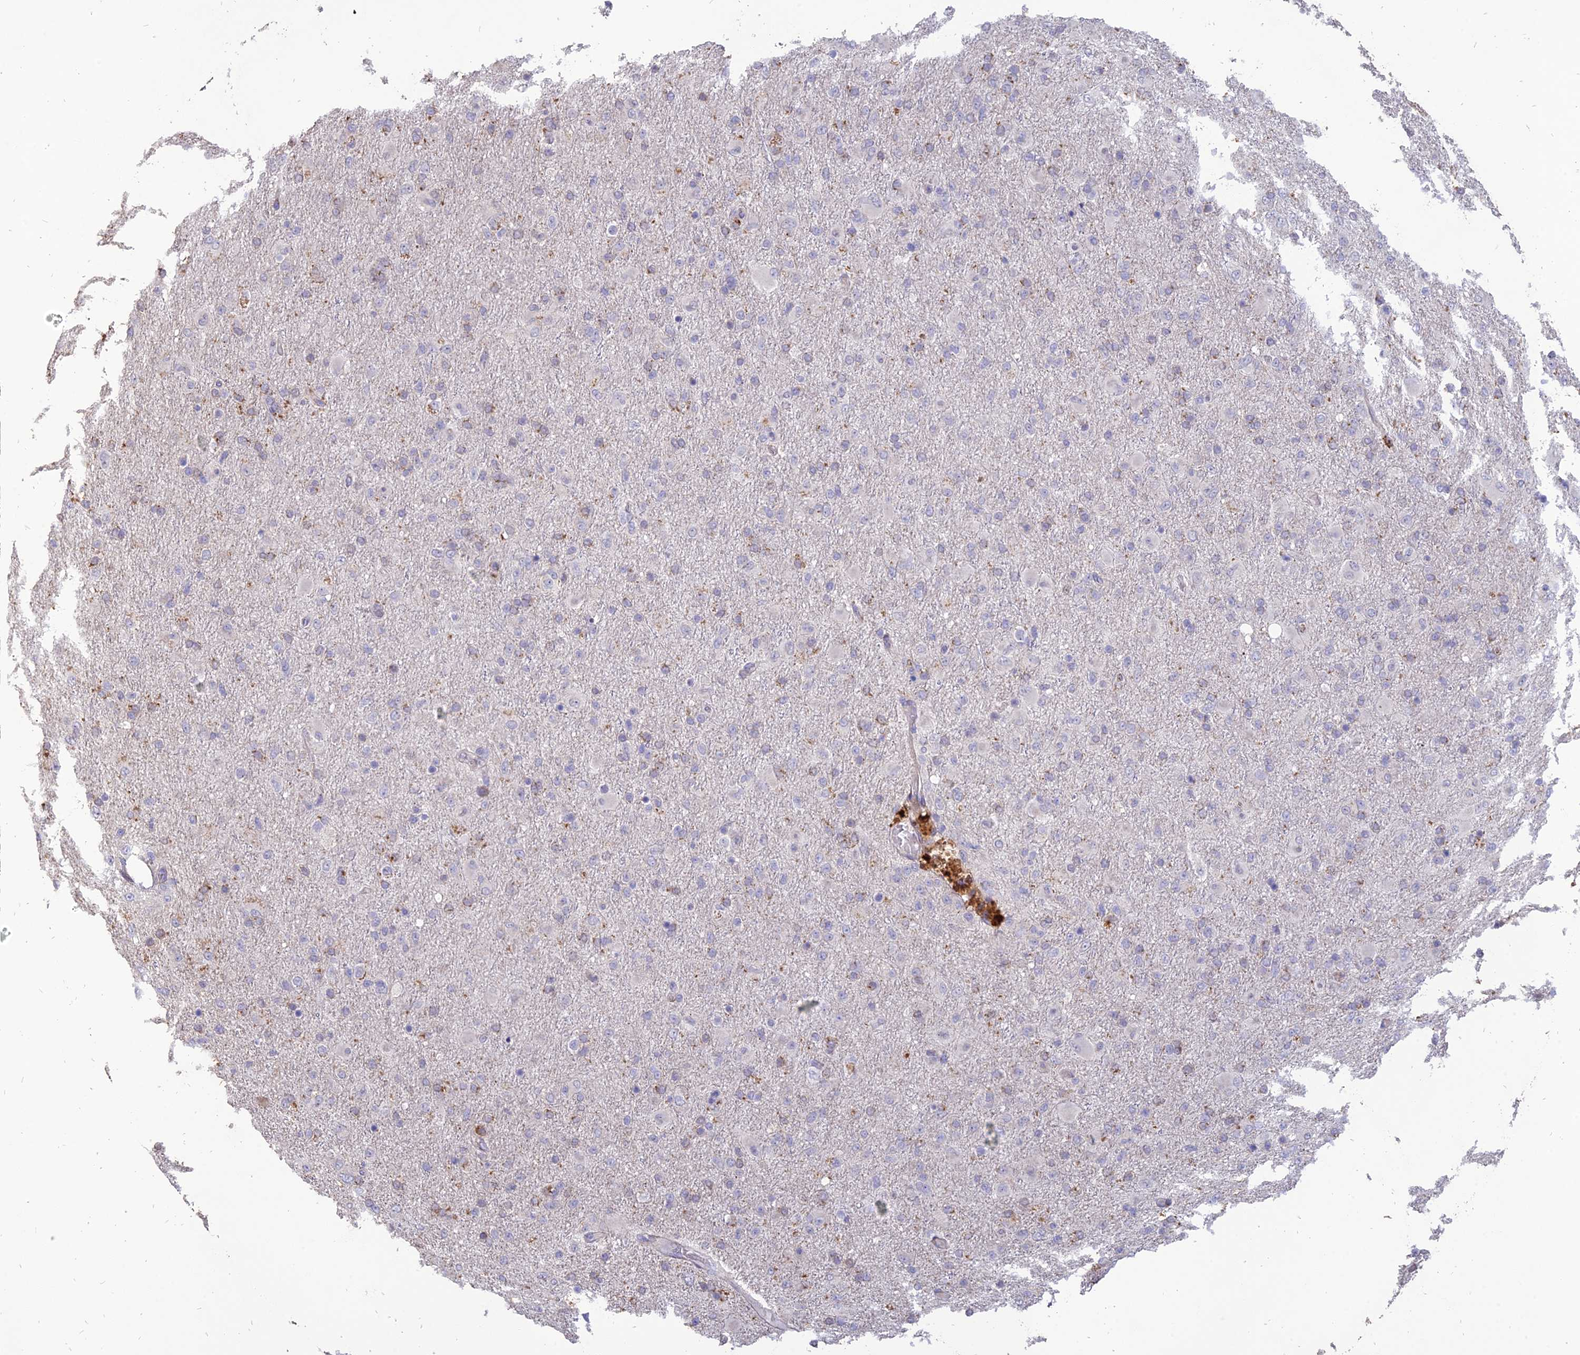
{"staining": {"intensity": "moderate", "quantity": "<25%", "location": "cytoplasmic/membranous"}, "tissue": "glioma", "cell_type": "Tumor cells", "image_type": "cancer", "snomed": [{"axis": "morphology", "description": "Glioma, malignant, Low grade"}, {"axis": "topography", "description": "Brain"}], "caption": "Immunohistochemical staining of human glioma displays low levels of moderate cytoplasmic/membranous expression in approximately <25% of tumor cells.", "gene": "ST3GAL6", "patient": {"sex": "male", "age": 65}}